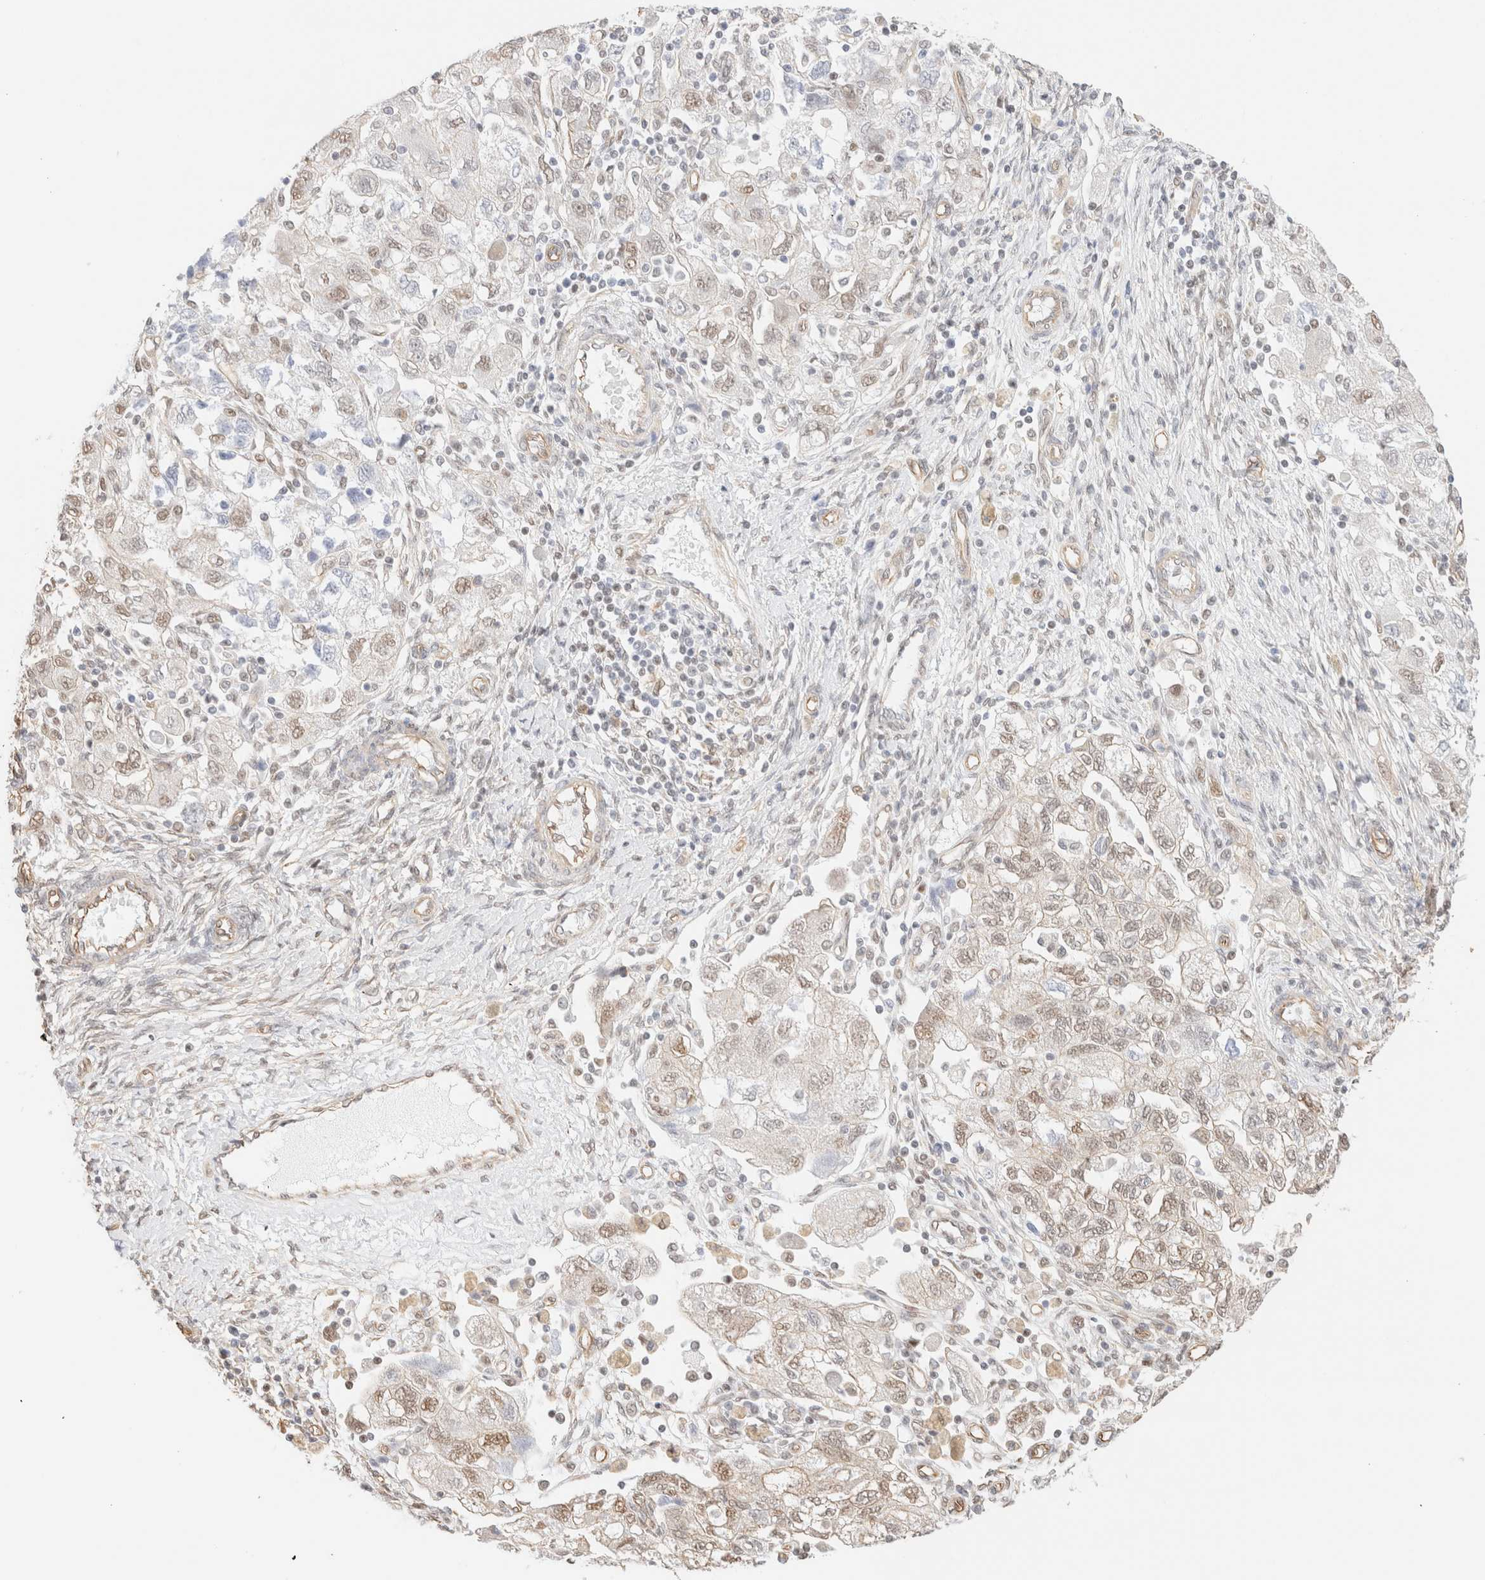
{"staining": {"intensity": "moderate", "quantity": "<25%", "location": "nuclear"}, "tissue": "ovarian cancer", "cell_type": "Tumor cells", "image_type": "cancer", "snomed": [{"axis": "morphology", "description": "Carcinoma, NOS"}, {"axis": "morphology", "description": "Cystadenocarcinoma, serous, NOS"}, {"axis": "topography", "description": "Ovary"}], "caption": "Immunohistochemical staining of human ovarian carcinoma reveals moderate nuclear protein positivity in approximately <25% of tumor cells.", "gene": "ARID5A", "patient": {"sex": "female", "age": 69}}